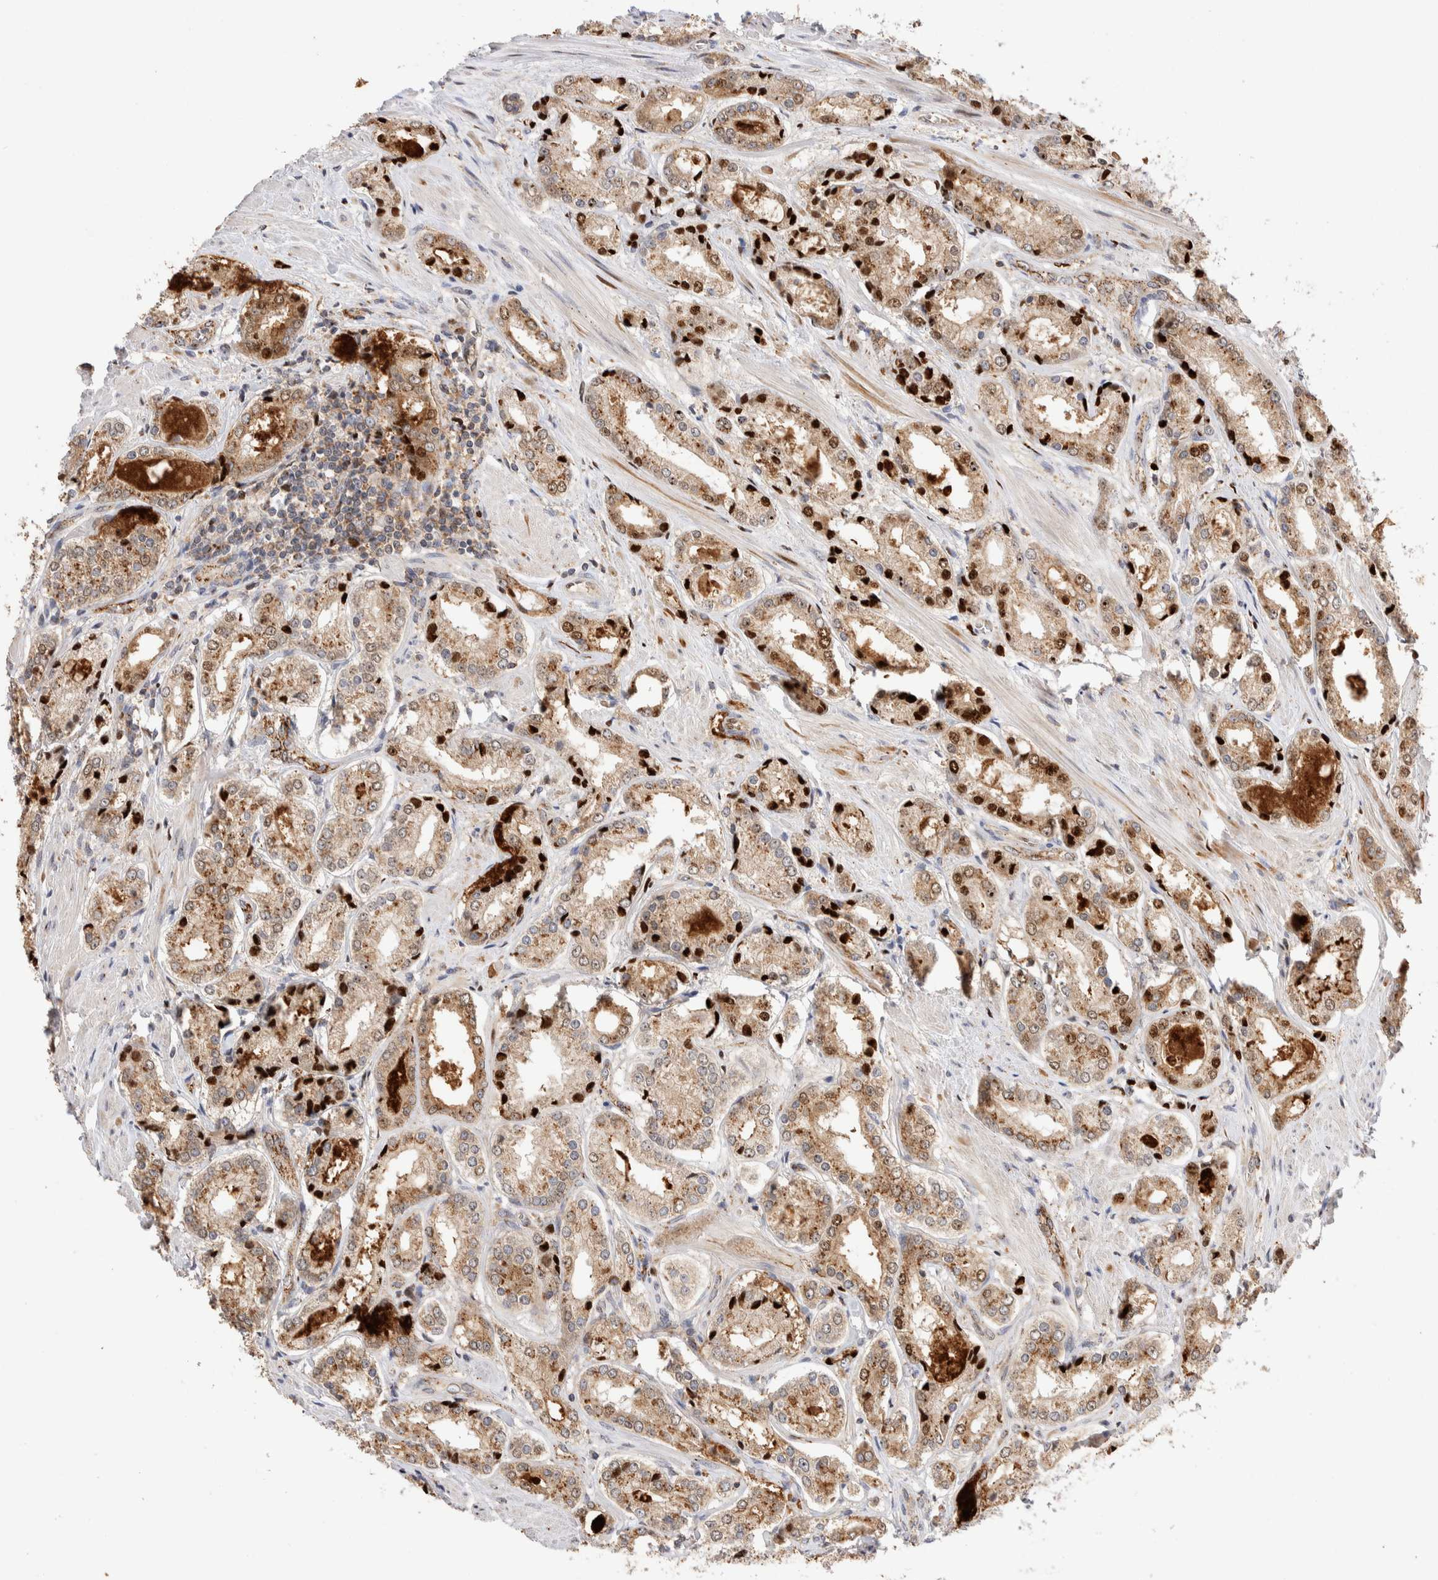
{"staining": {"intensity": "strong", "quantity": "25%-75%", "location": "cytoplasmic/membranous,nuclear"}, "tissue": "prostate cancer", "cell_type": "Tumor cells", "image_type": "cancer", "snomed": [{"axis": "morphology", "description": "Adenocarcinoma, Low grade"}, {"axis": "topography", "description": "Prostate"}], "caption": "Immunohistochemical staining of human prostate adenocarcinoma (low-grade) displays high levels of strong cytoplasmic/membranous and nuclear protein staining in about 25%-75% of tumor cells. (DAB (3,3'-diaminobenzidine) = brown stain, brightfield microscopy at high magnification).", "gene": "NSMAF", "patient": {"sex": "male", "age": 62}}